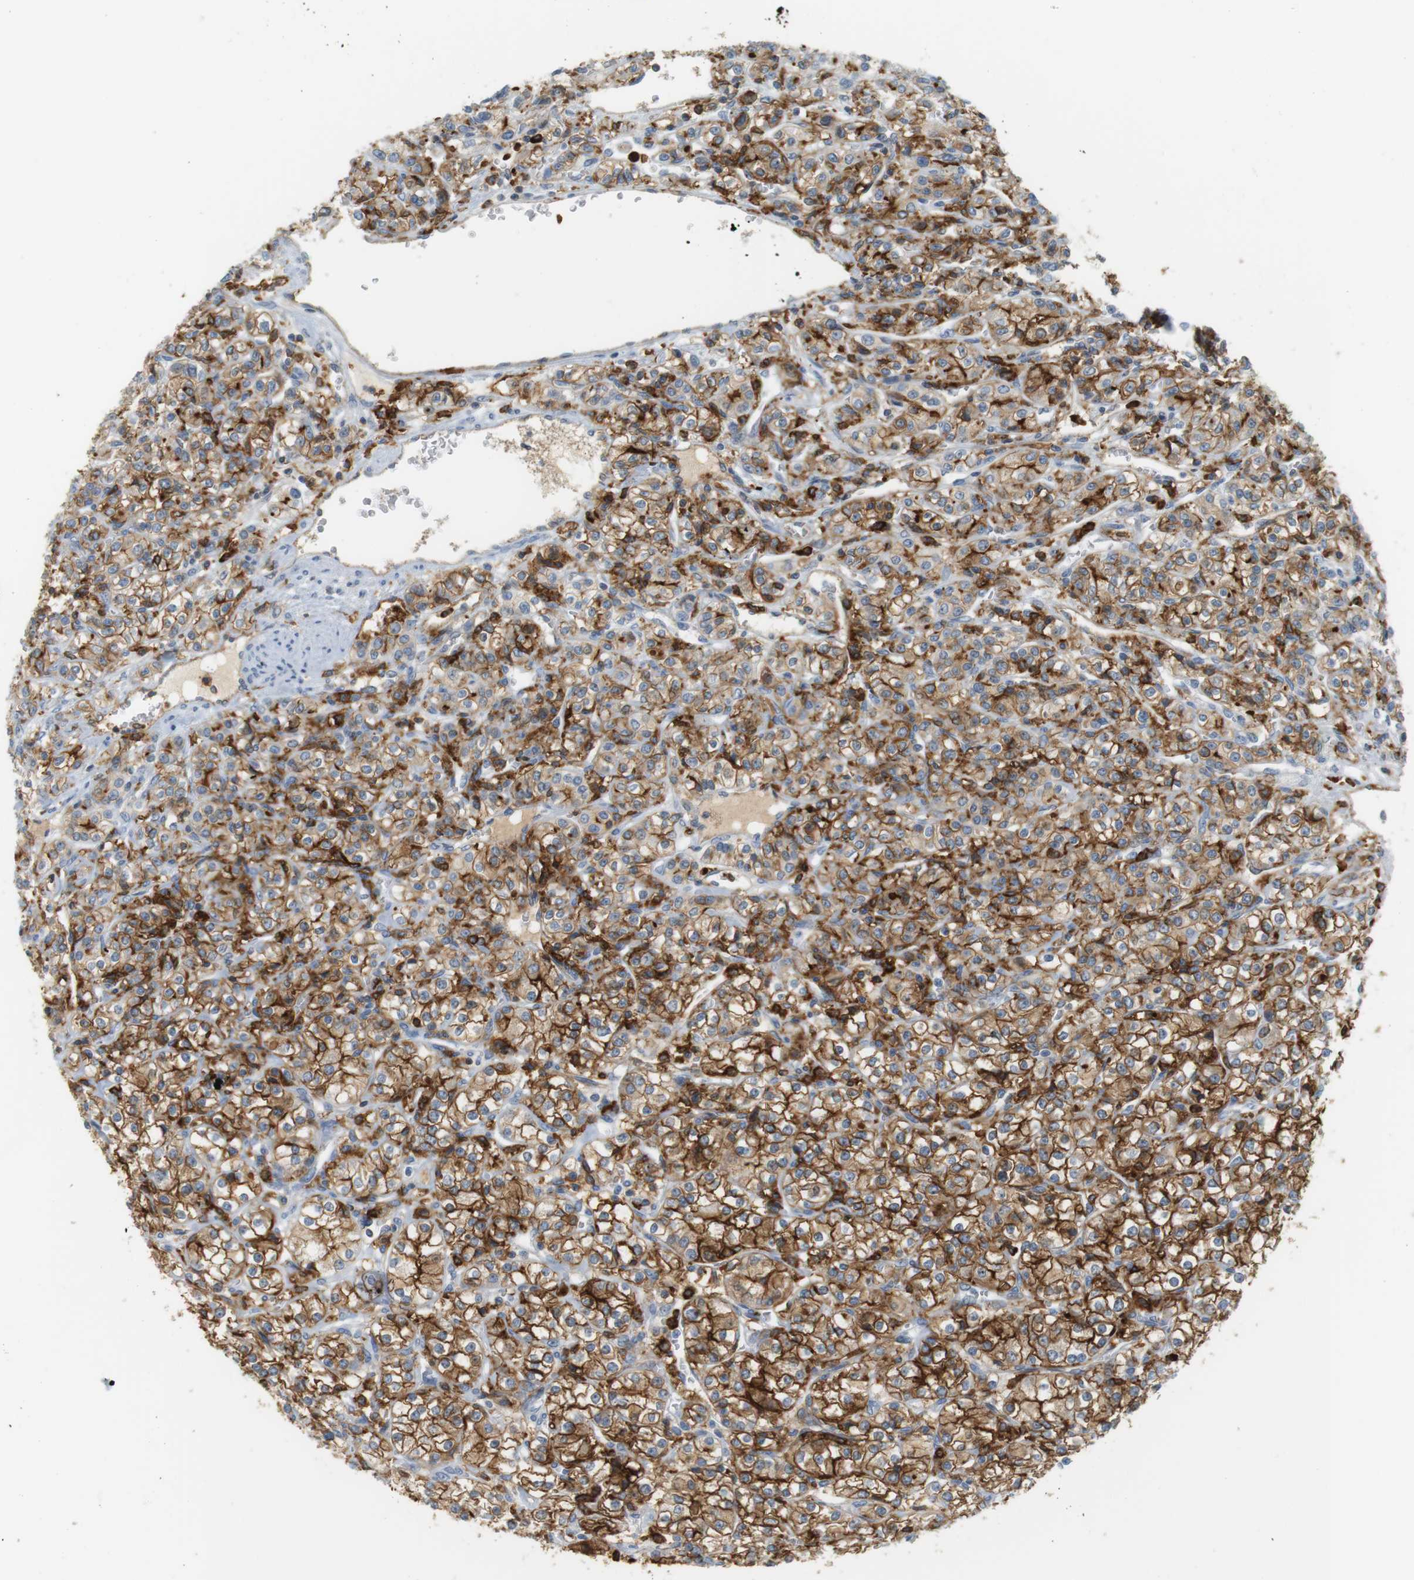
{"staining": {"intensity": "moderate", "quantity": ">75%", "location": "cytoplasmic/membranous"}, "tissue": "renal cancer", "cell_type": "Tumor cells", "image_type": "cancer", "snomed": [{"axis": "morphology", "description": "Adenocarcinoma, NOS"}, {"axis": "topography", "description": "Kidney"}], "caption": "Protein staining of renal adenocarcinoma tissue demonstrates moderate cytoplasmic/membranous expression in approximately >75% of tumor cells.", "gene": "SIRPA", "patient": {"sex": "male", "age": 77}}